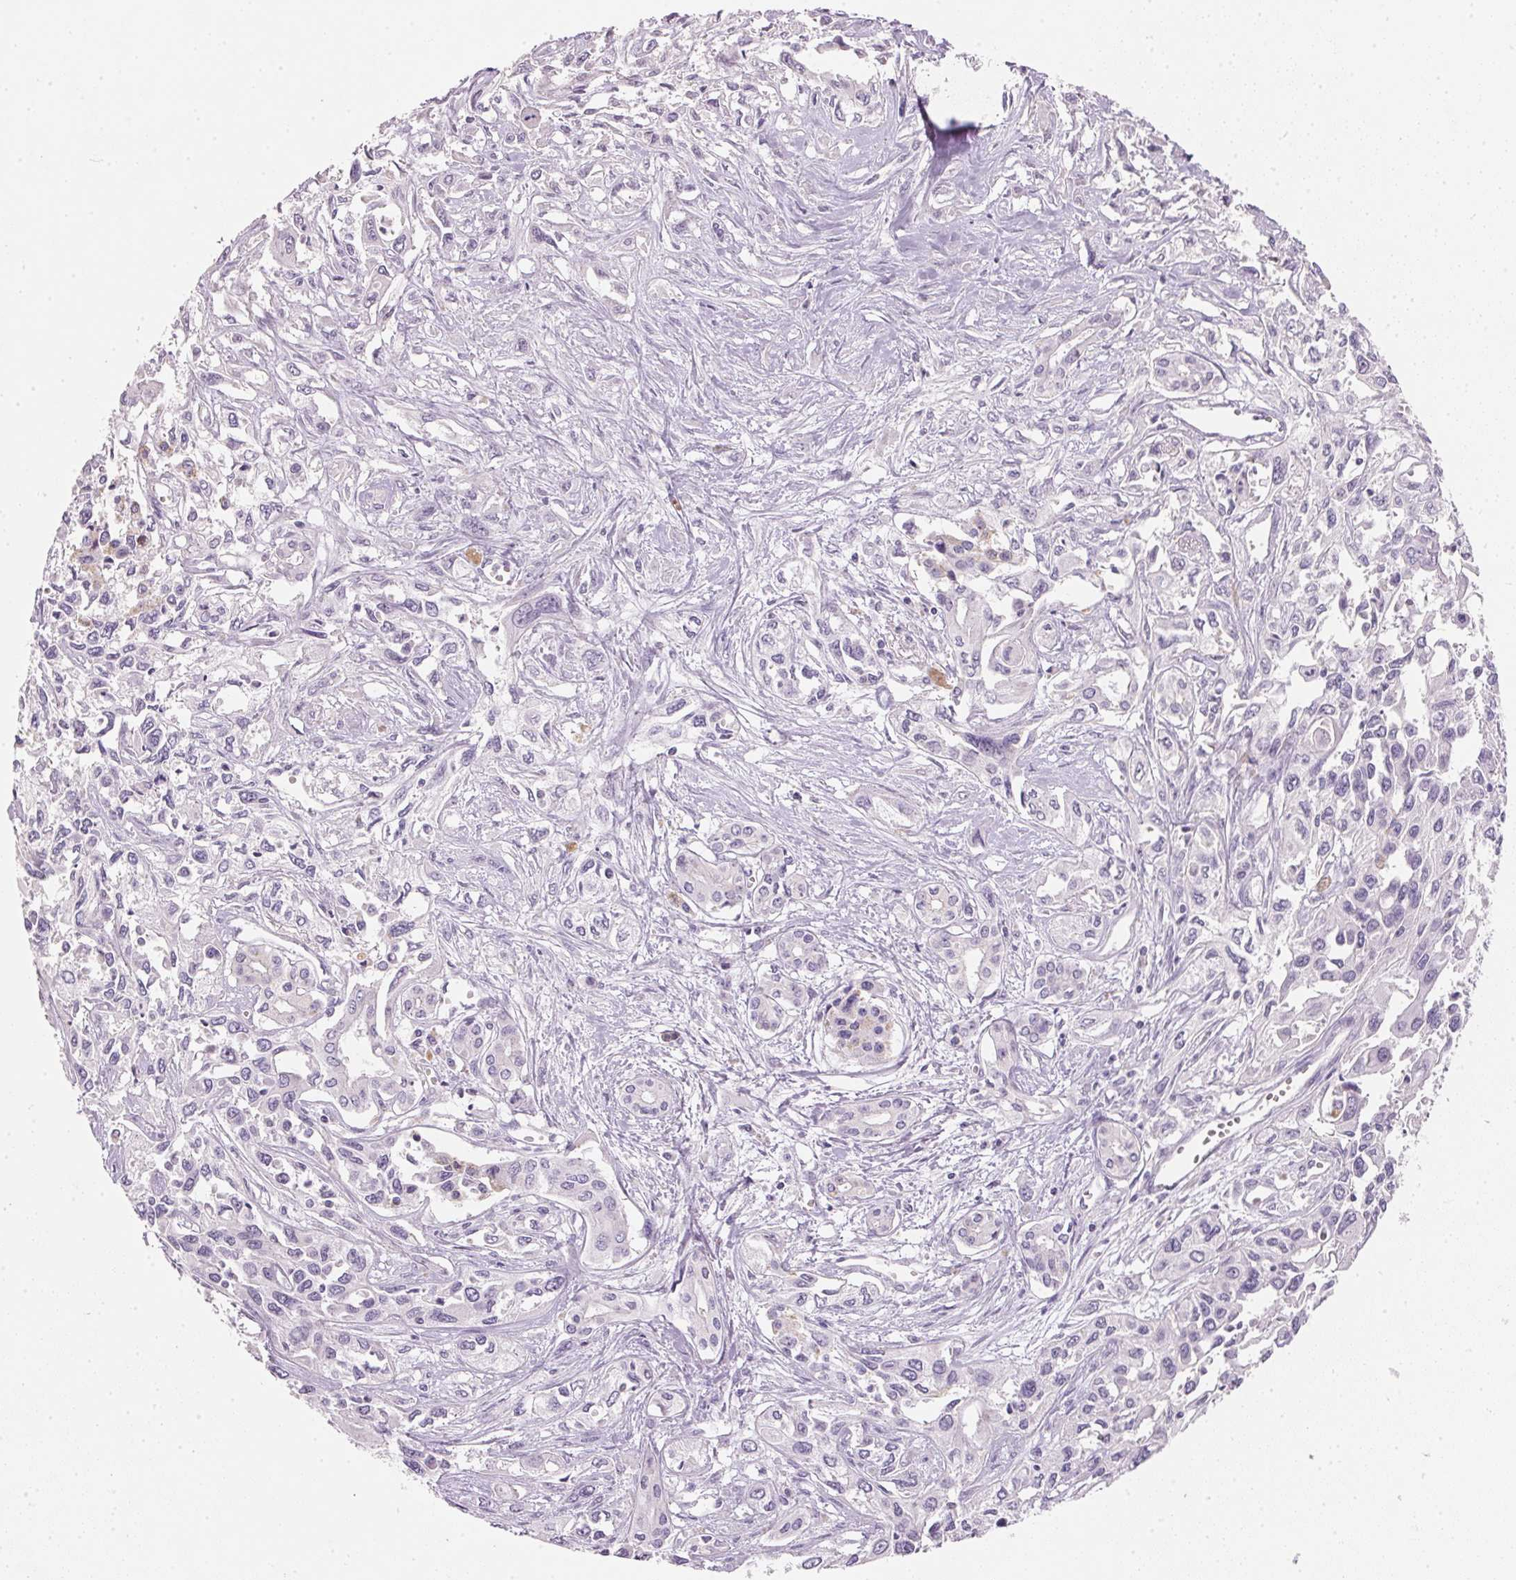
{"staining": {"intensity": "negative", "quantity": "none", "location": "none"}, "tissue": "pancreatic cancer", "cell_type": "Tumor cells", "image_type": "cancer", "snomed": [{"axis": "morphology", "description": "Adenocarcinoma, NOS"}, {"axis": "topography", "description": "Pancreas"}], "caption": "Immunohistochemistry of human adenocarcinoma (pancreatic) demonstrates no expression in tumor cells.", "gene": "HSD17B1", "patient": {"sex": "female", "age": 55}}